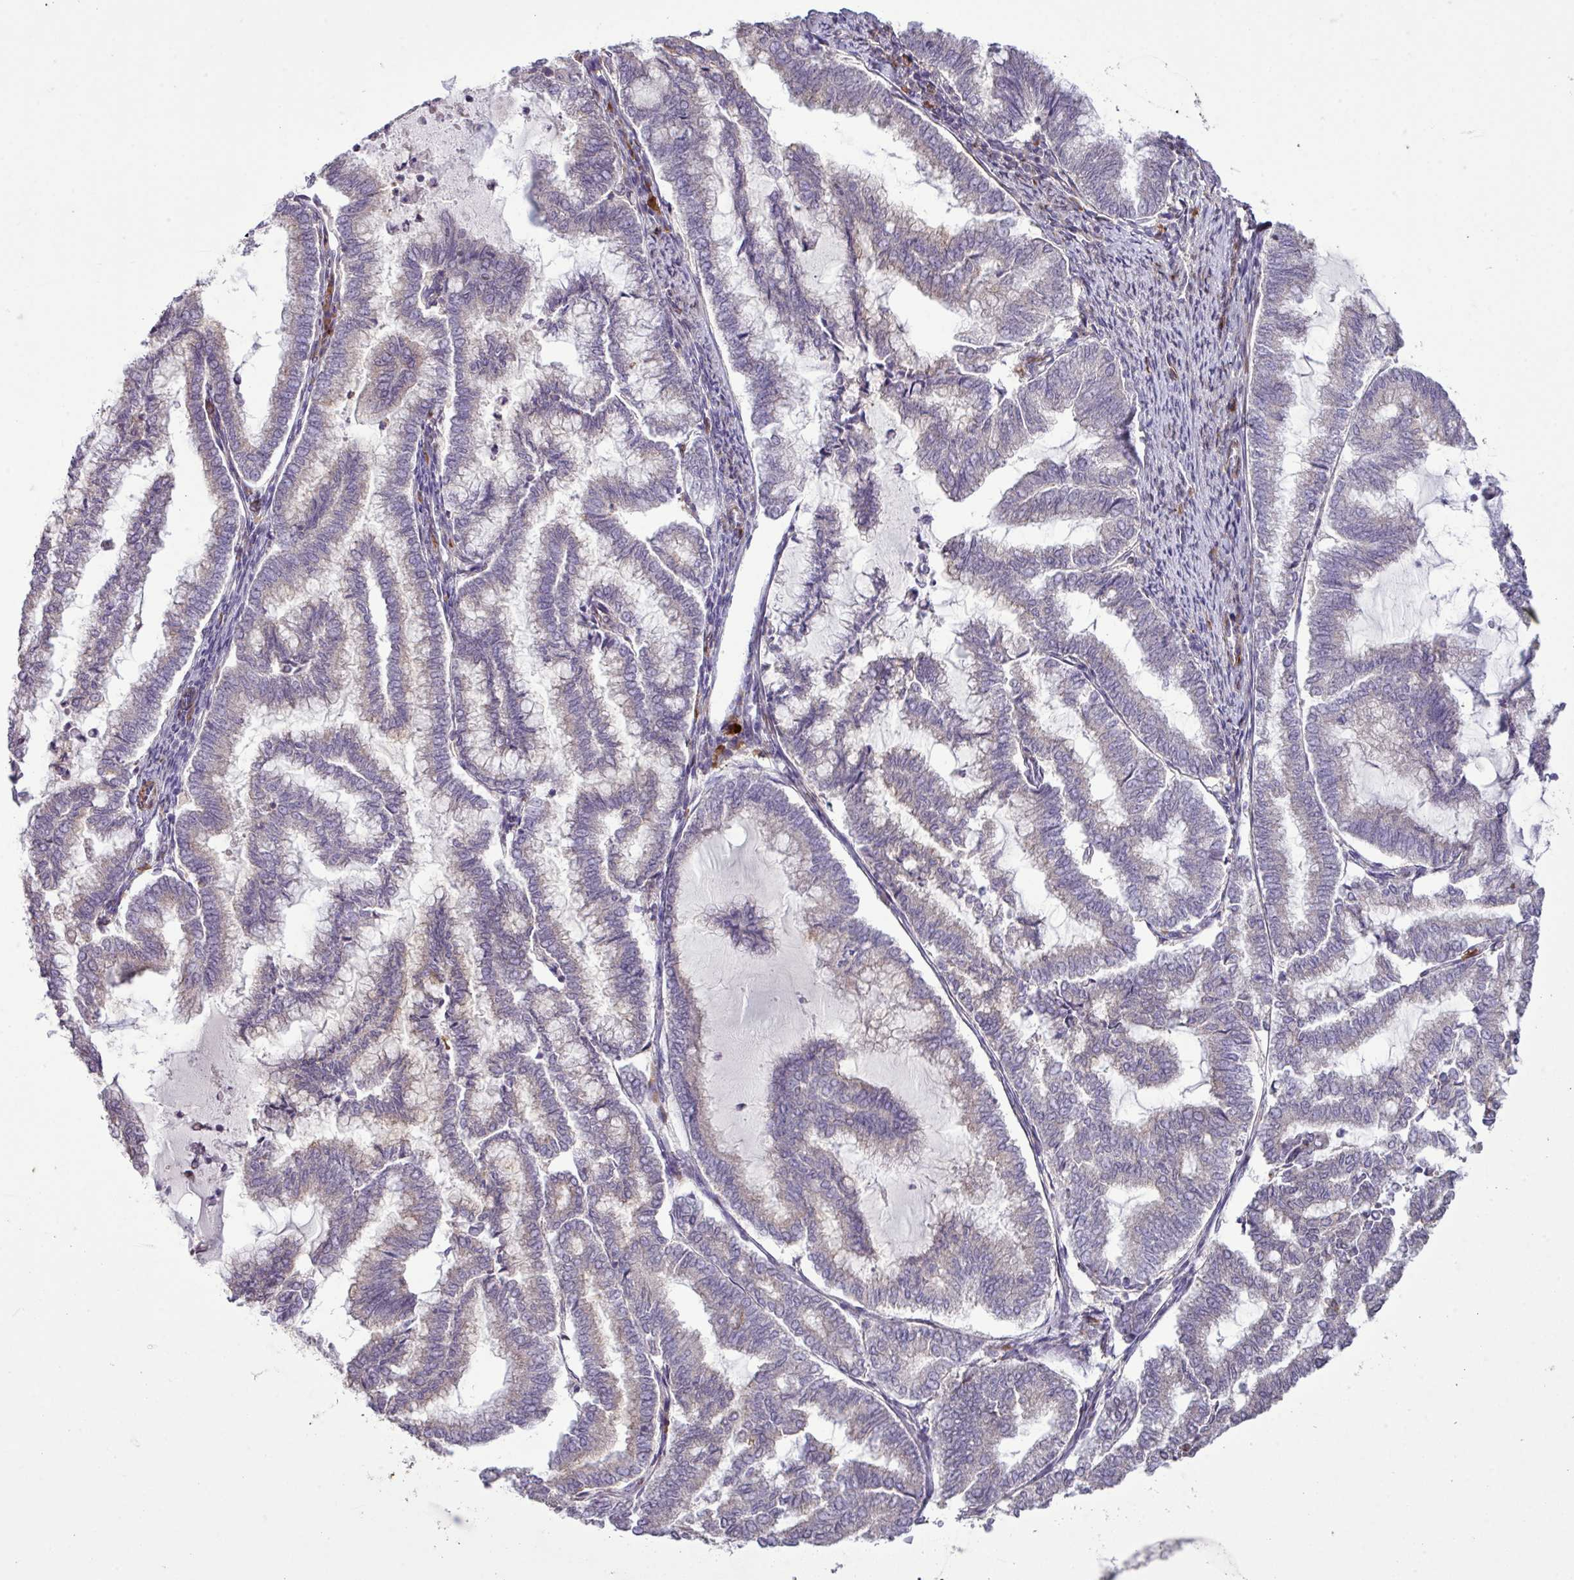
{"staining": {"intensity": "negative", "quantity": "none", "location": "none"}, "tissue": "endometrial cancer", "cell_type": "Tumor cells", "image_type": "cancer", "snomed": [{"axis": "morphology", "description": "Adenocarcinoma, NOS"}, {"axis": "topography", "description": "Endometrium"}], "caption": "This is a image of immunohistochemistry staining of endometrial adenocarcinoma, which shows no positivity in tumor cells.", "gene": "TPRA1", "patient": {"sex": "female", "age": 79}}